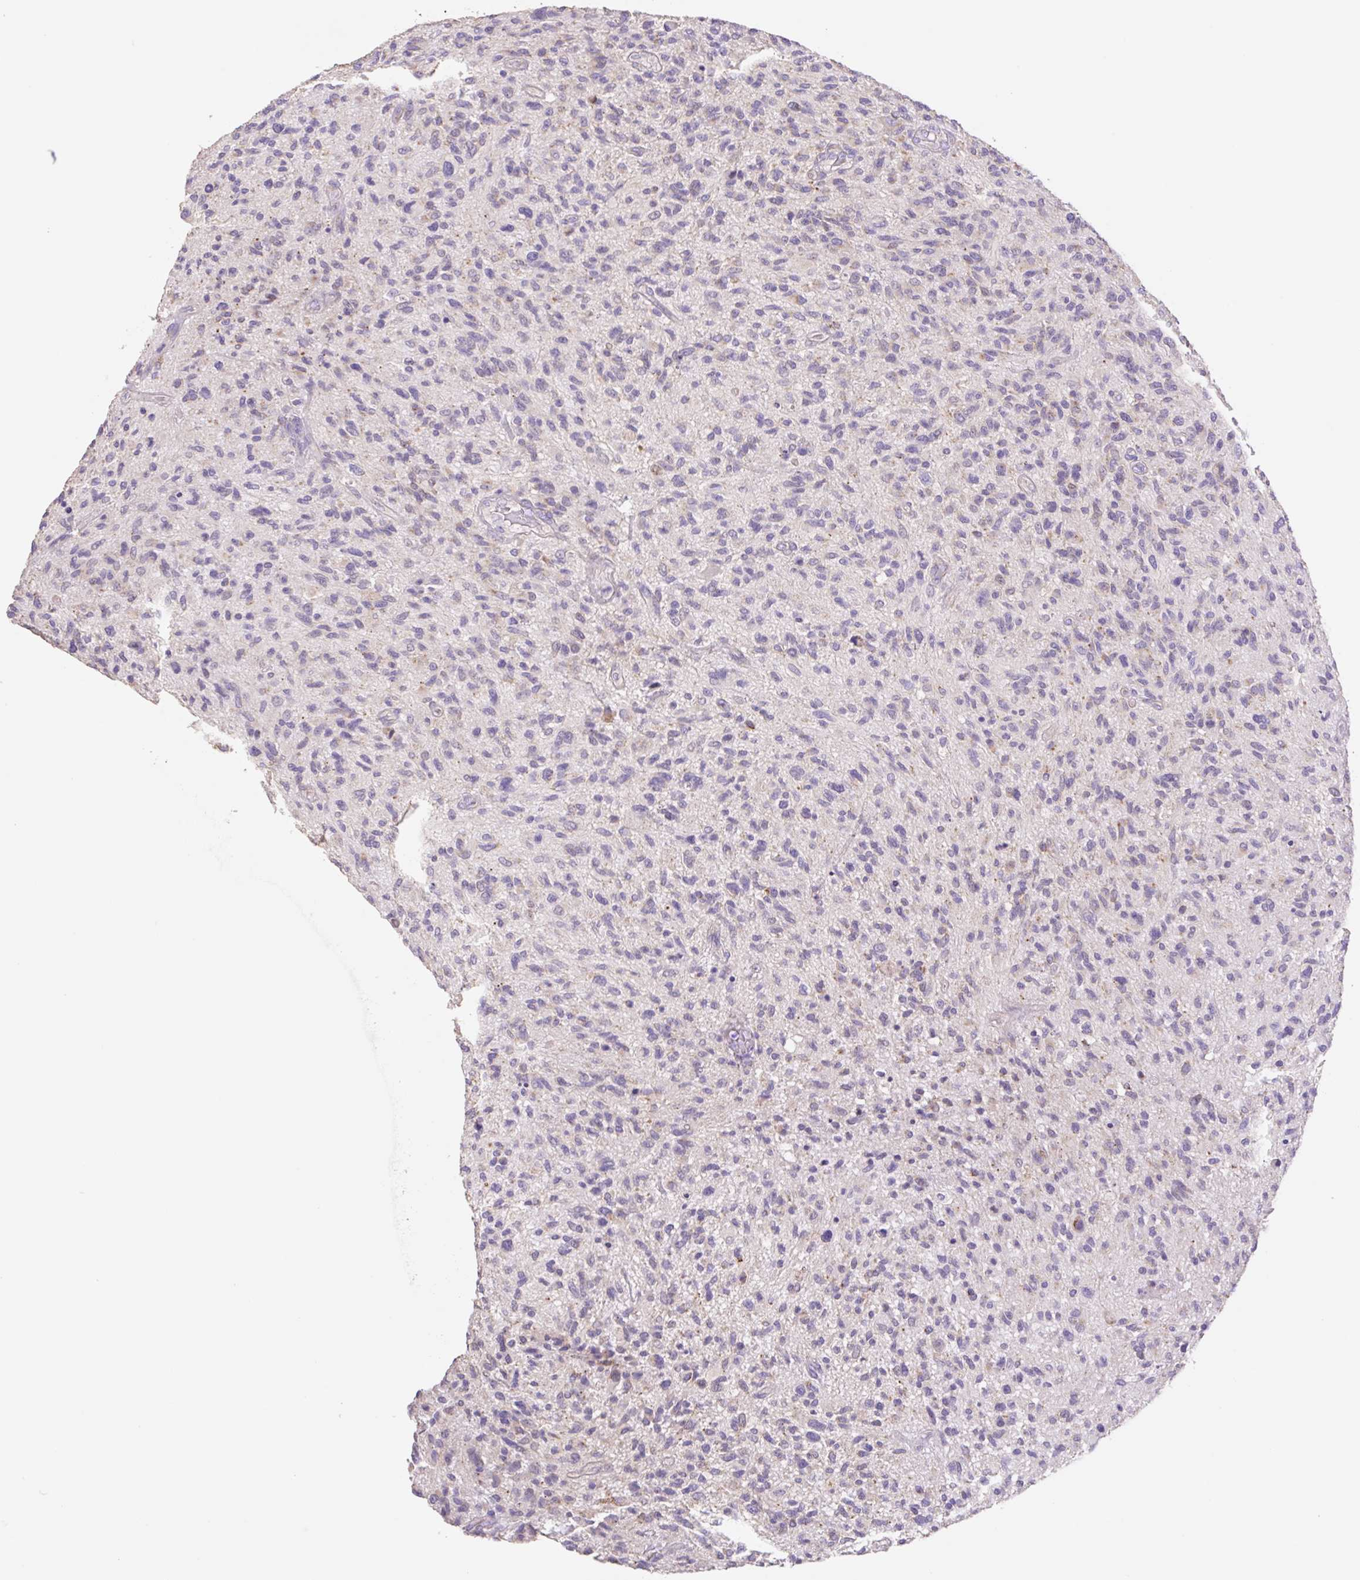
{"staining": {"intensity": "weak", "quantity": "<25%", "location": "cytoplasmic/membranous"}, "tissue": "glioma", "cell_type": "Tumor cells", "image_type": "cancer", "snomed": [{"axis": "morphology", "description": "Glioma, malignant, High grade"}, {"axis": "topography", "description": "Brain"}], "caption": "Tumor cells are negative for protein expression in human high-grade glioma (malignant).", "gene": "COPZ2", "patient": {"sex": "male", "age": 47}}